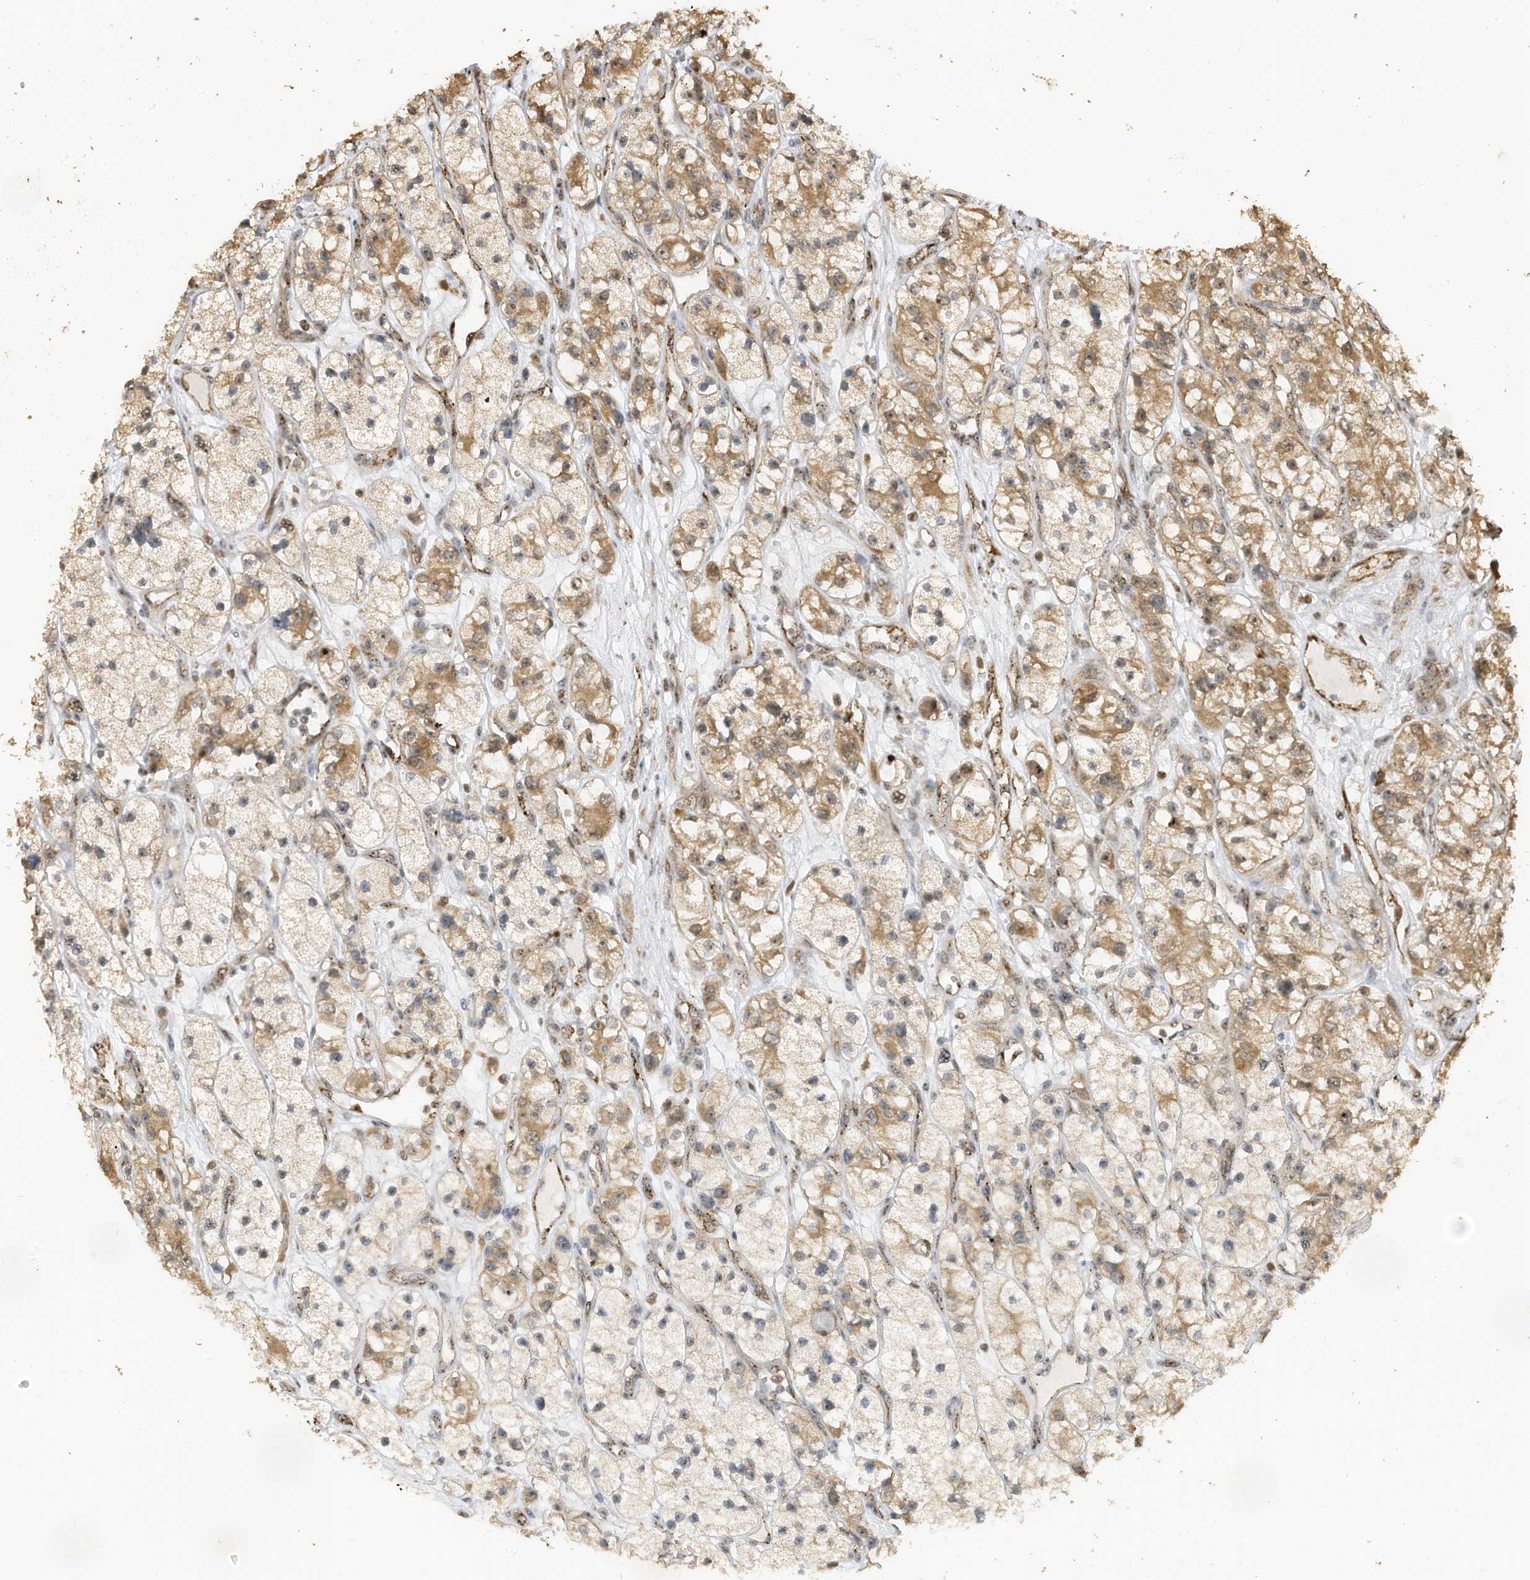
{"staining": {"intensity": "moderate", "quantity": ">75%", "location": "cytoplasmic/membranous"}, "tissue": "renal cancer", "cell_type": "Tumor cells", "image_type": "cancer", "snomed": [{"axis": "morphology", "description": "Adenocarcinoma, NOS"}, {"axis": "topography", "description": "Kidney"}], "caption": "Brown immunohistochemical staining in human renal adenocarcinoma shows moderate cytoplasmic/membranous expression in about >75% of tumor cells.", "gene": "ERLEC1", "patient": {"sex": "female", "age": 57}}